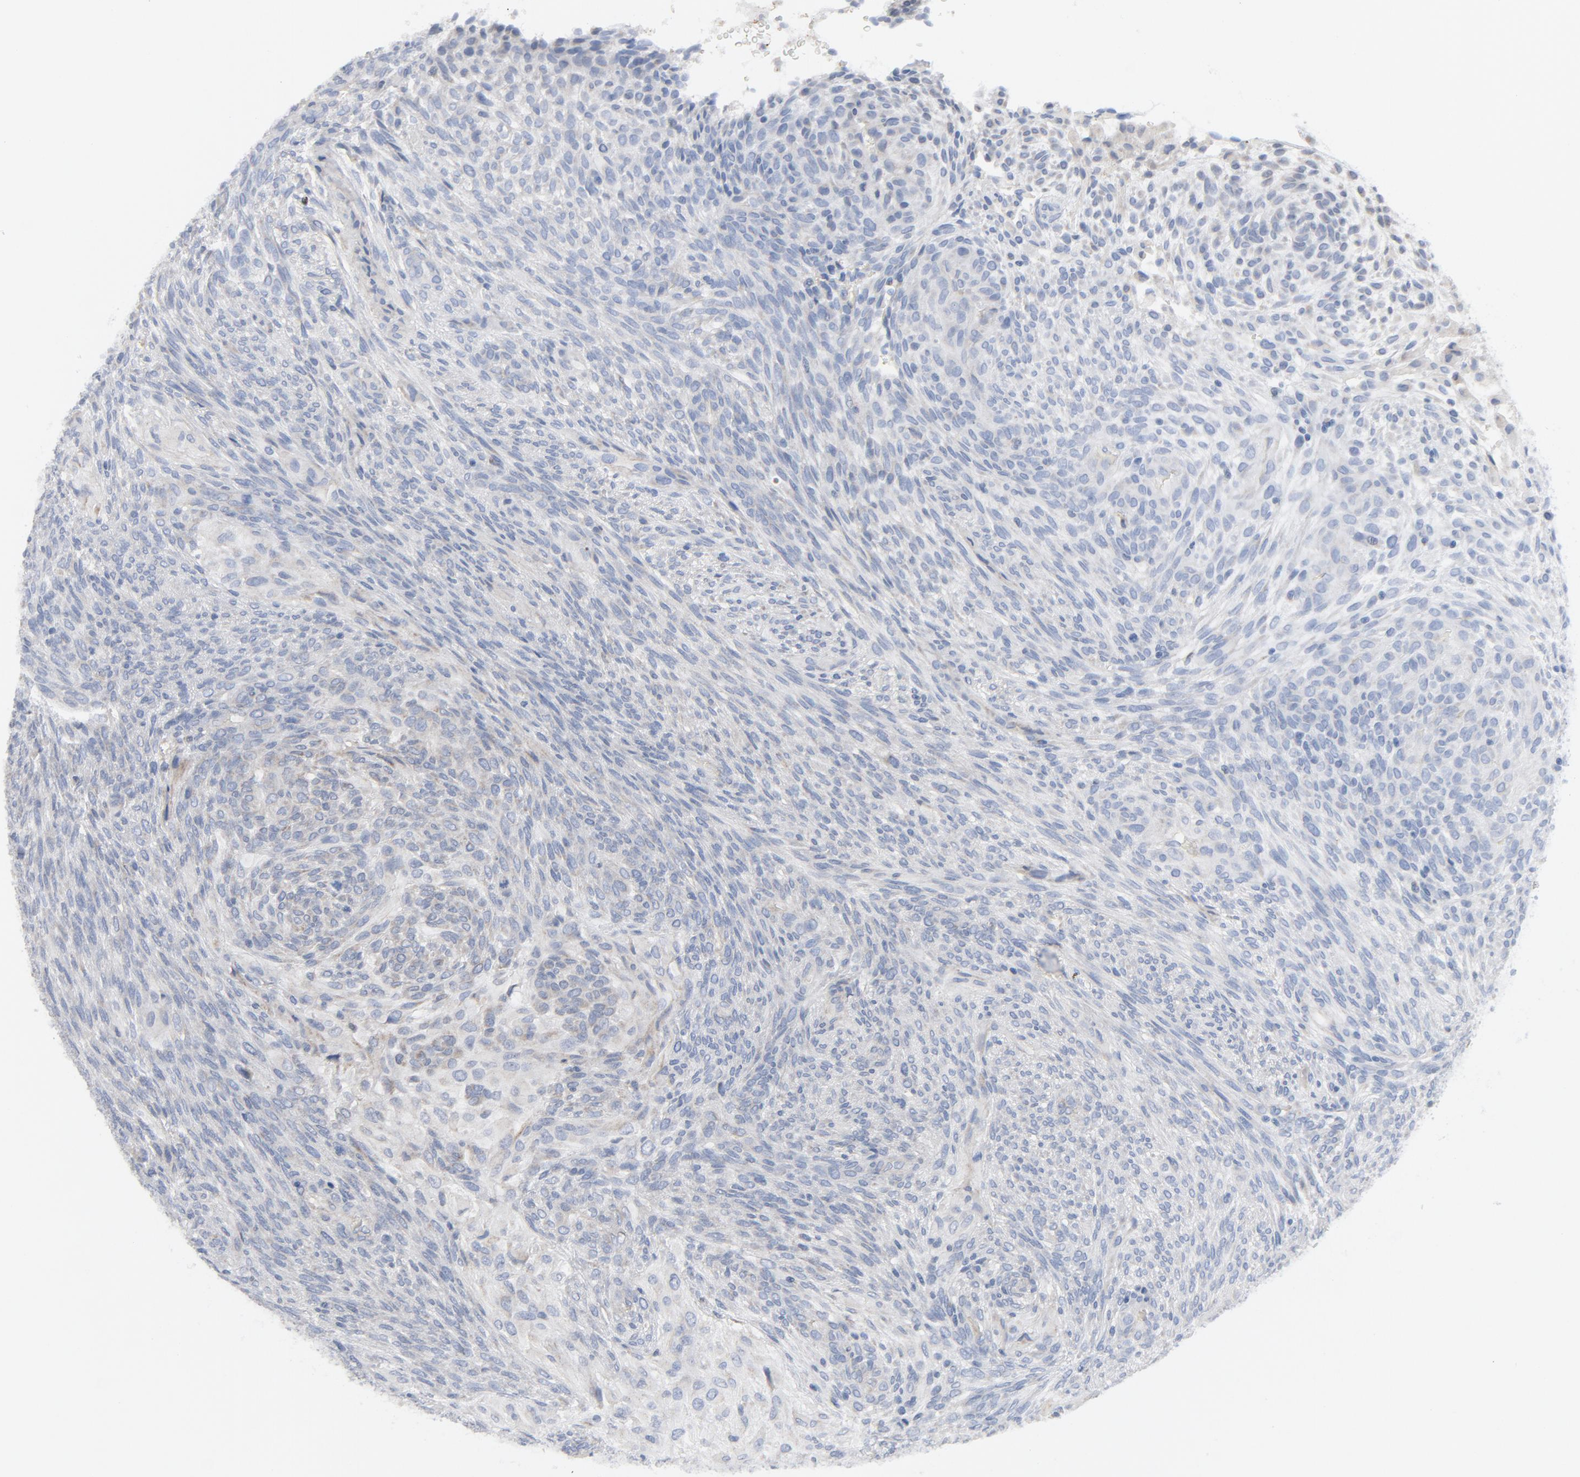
{"staining": {"intensity": "negative", "quantity": "none", "location": "none"}, "tissue": "glioma", "cell_type": "Tumor cells", "image_type": "cancer", "snomed": [{"axis": "morphology", "description": "Glioma, malignant, High grade"}, {"axis": "topography", "description": "Cerebral cortex"}], "caption": "Immunohistochemistry (IHC) photomicrograph of glioma stained for a protein (brown), which exhibits no expression in tumor cells.", "gene": "C14orf119", "patient": {"sex": "female", "age": 55}}